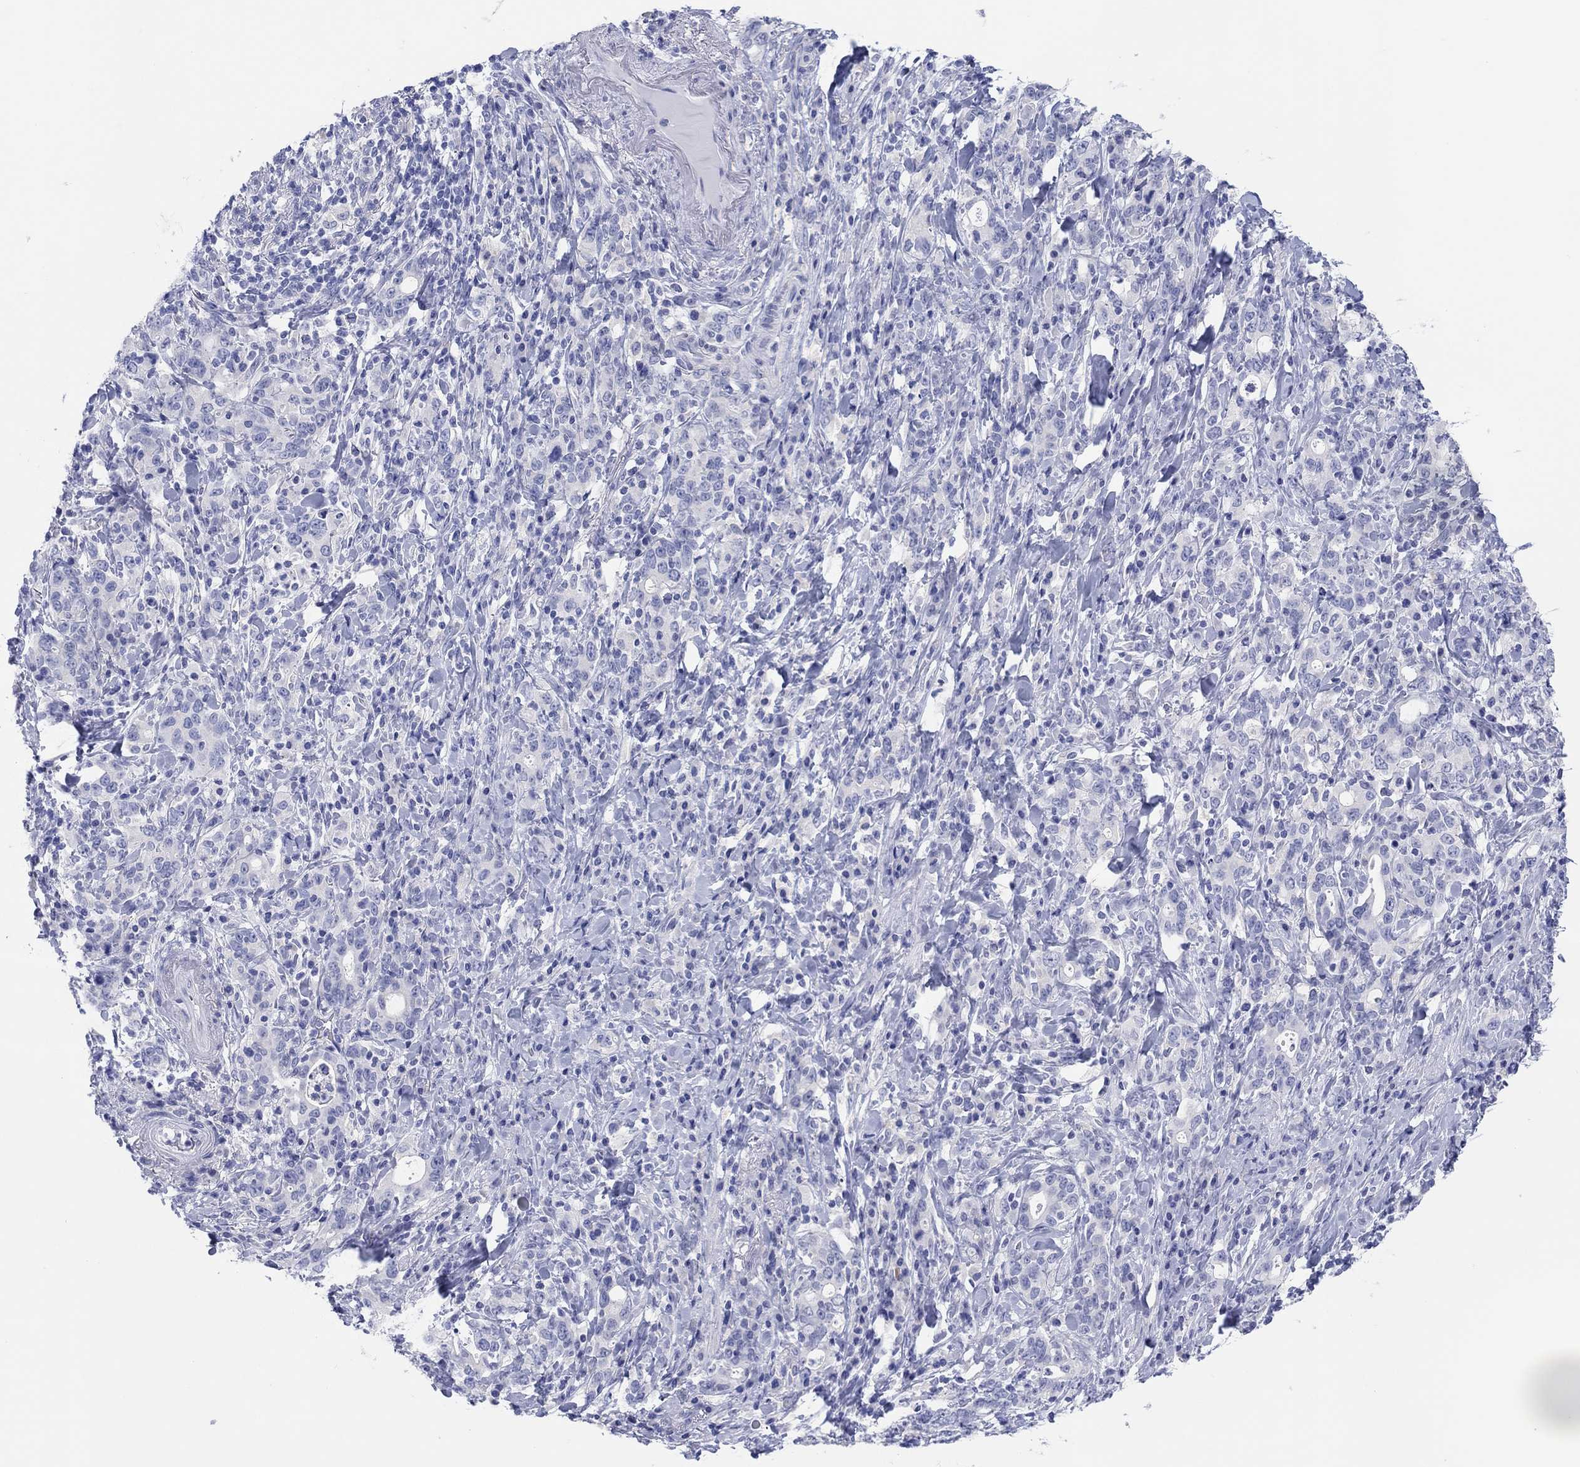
{"staining": {"intensity": "negative", "quantity": "none", "location": "none"}, "tissue": "stomach cancer", "cell_type": "Tumor cells", "image_type": "cancer", "snomed": [{"axis": "morphology", "description": "Adenocarcinoma, NOS"}, {"axis": "topography", "description": "Stomach"}], "caption": "The histopathology image displays no staining of tumor cells in stomach cancer.", "gene": "ERICH3", "patient": {"sex": "male", "age": 79}}